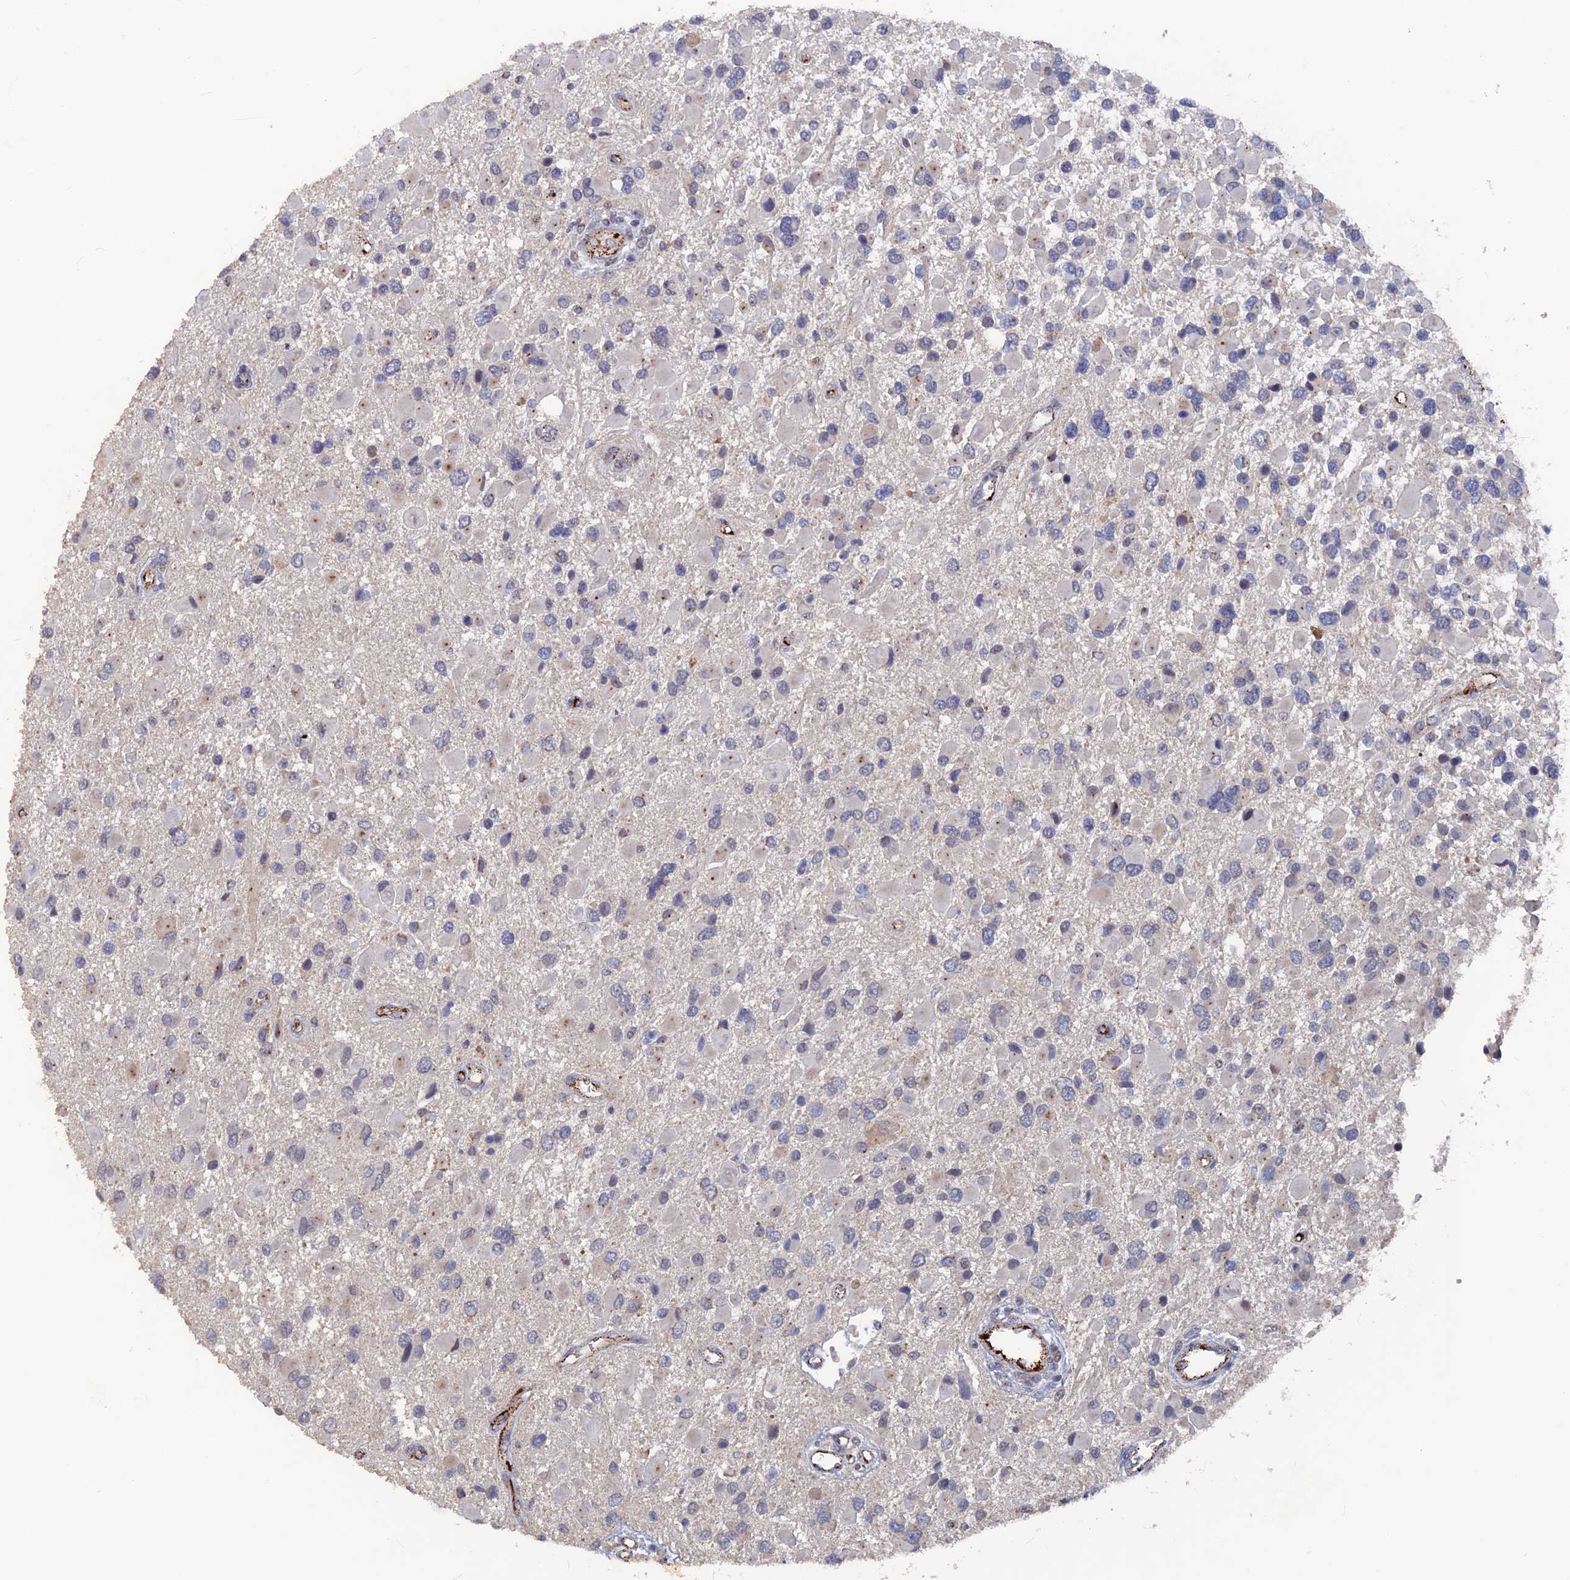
{"staining": {"intensity": "negative", "quantity": "none", "location": "none"}, "tissue": "glioma", "cell_type": "Tumor cells", "image_type": "cancer", "snomed": [{"axis": "morphology", "description": "Glioma, malignant, High grade"}, {"axis": "topography", "description": "Brain"}], "caption": "Tumor cells show no significant protein expression in glioma.", "gene": "SH3D21", "patient": {"sex": "male", "age": 53}}